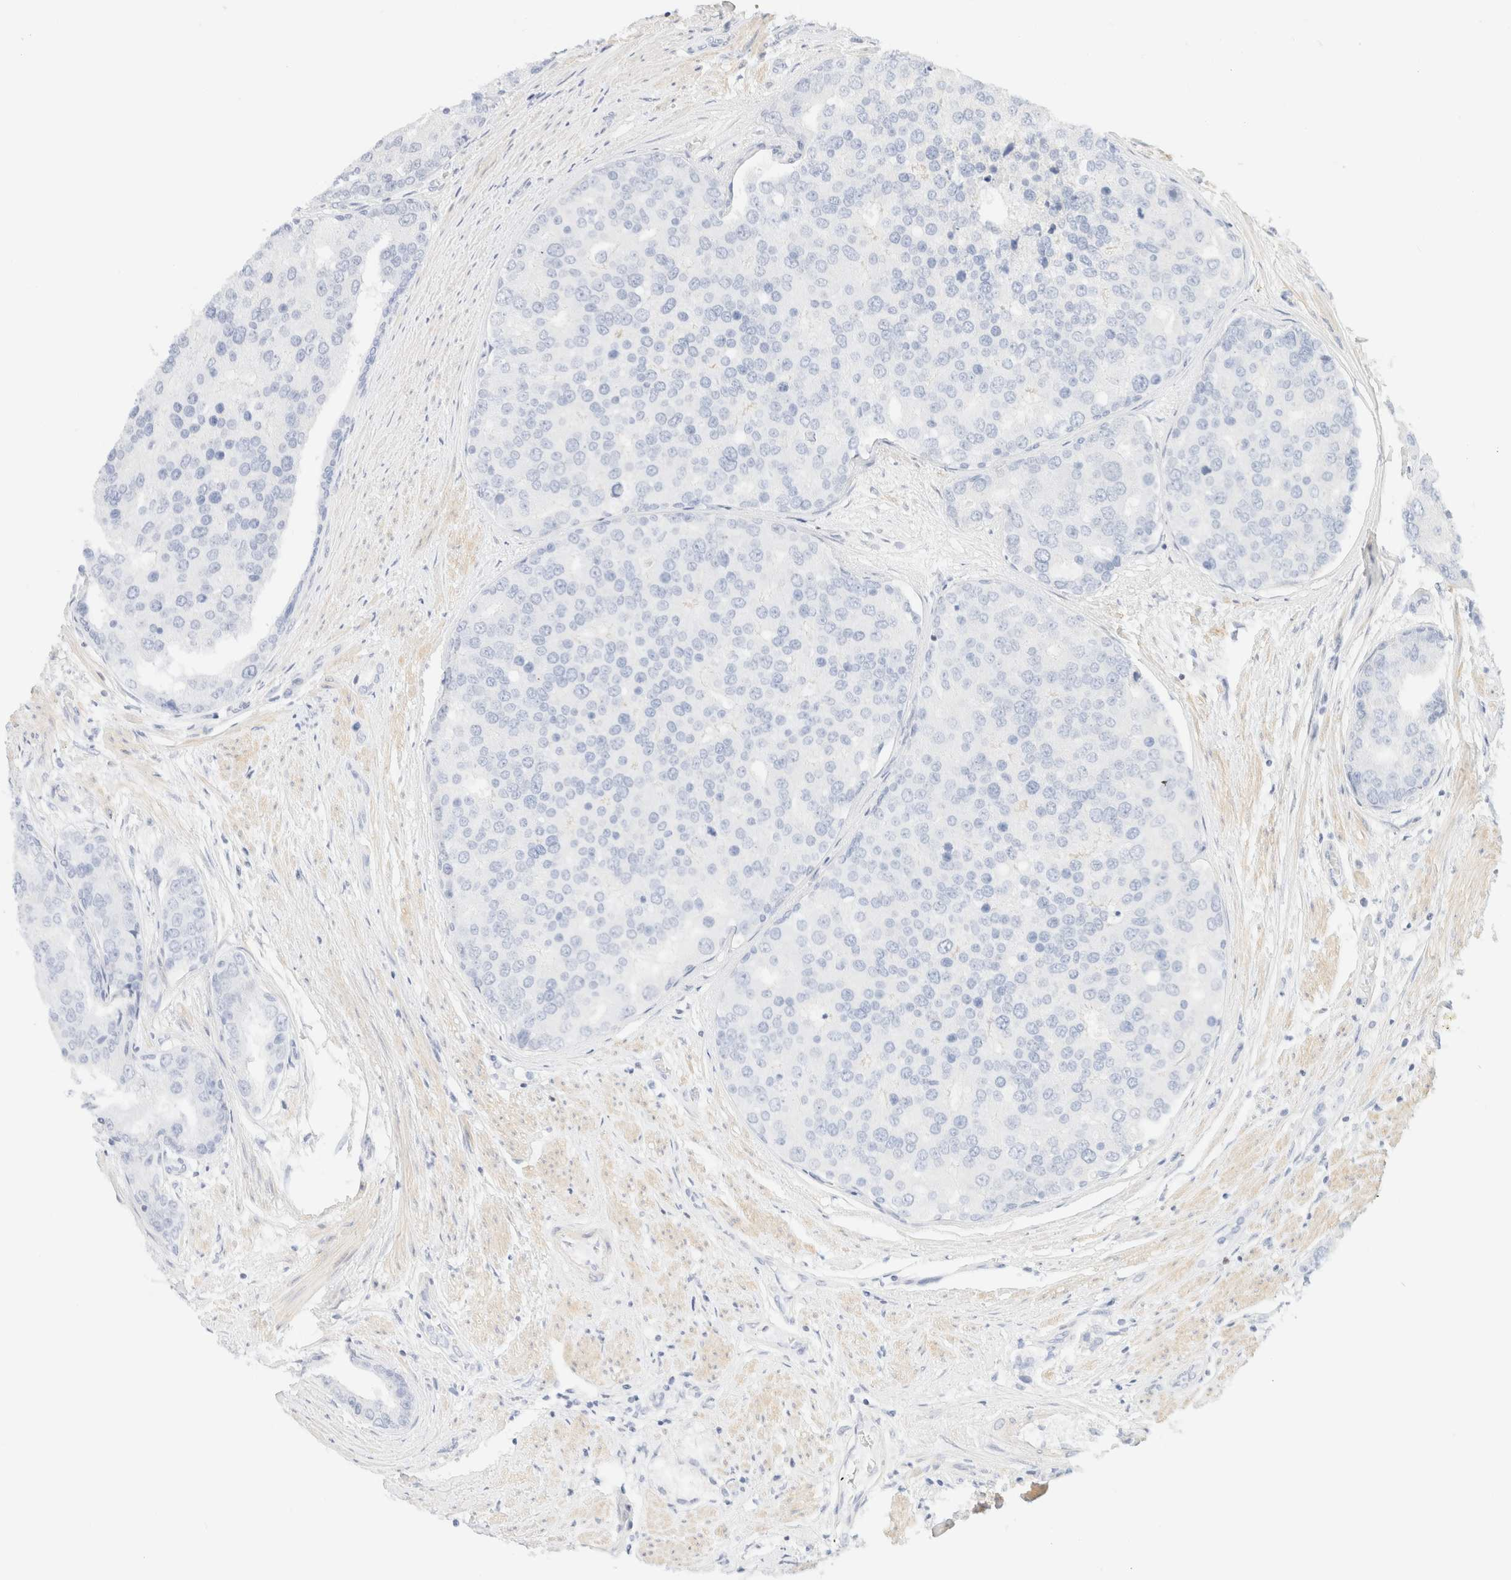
{"staining": {"intensity": "negative", "quantity": "none", "location": "none"}, "tissue": "prostate cancer", "cell_type": "Tumor cells", "image_type": "cancer", "snomed": [{"axis": "morphology", "description": "Adenocarcinoma, High grade"}, {"axis": "topography", "description": "Prostate"}], "caption": "Immunohistochemical staining of human prostate cancer demonstrates no significant staining in tumor cells.", "gene": "IKZF3", "patient": {"sex": "male", "age": 50}}